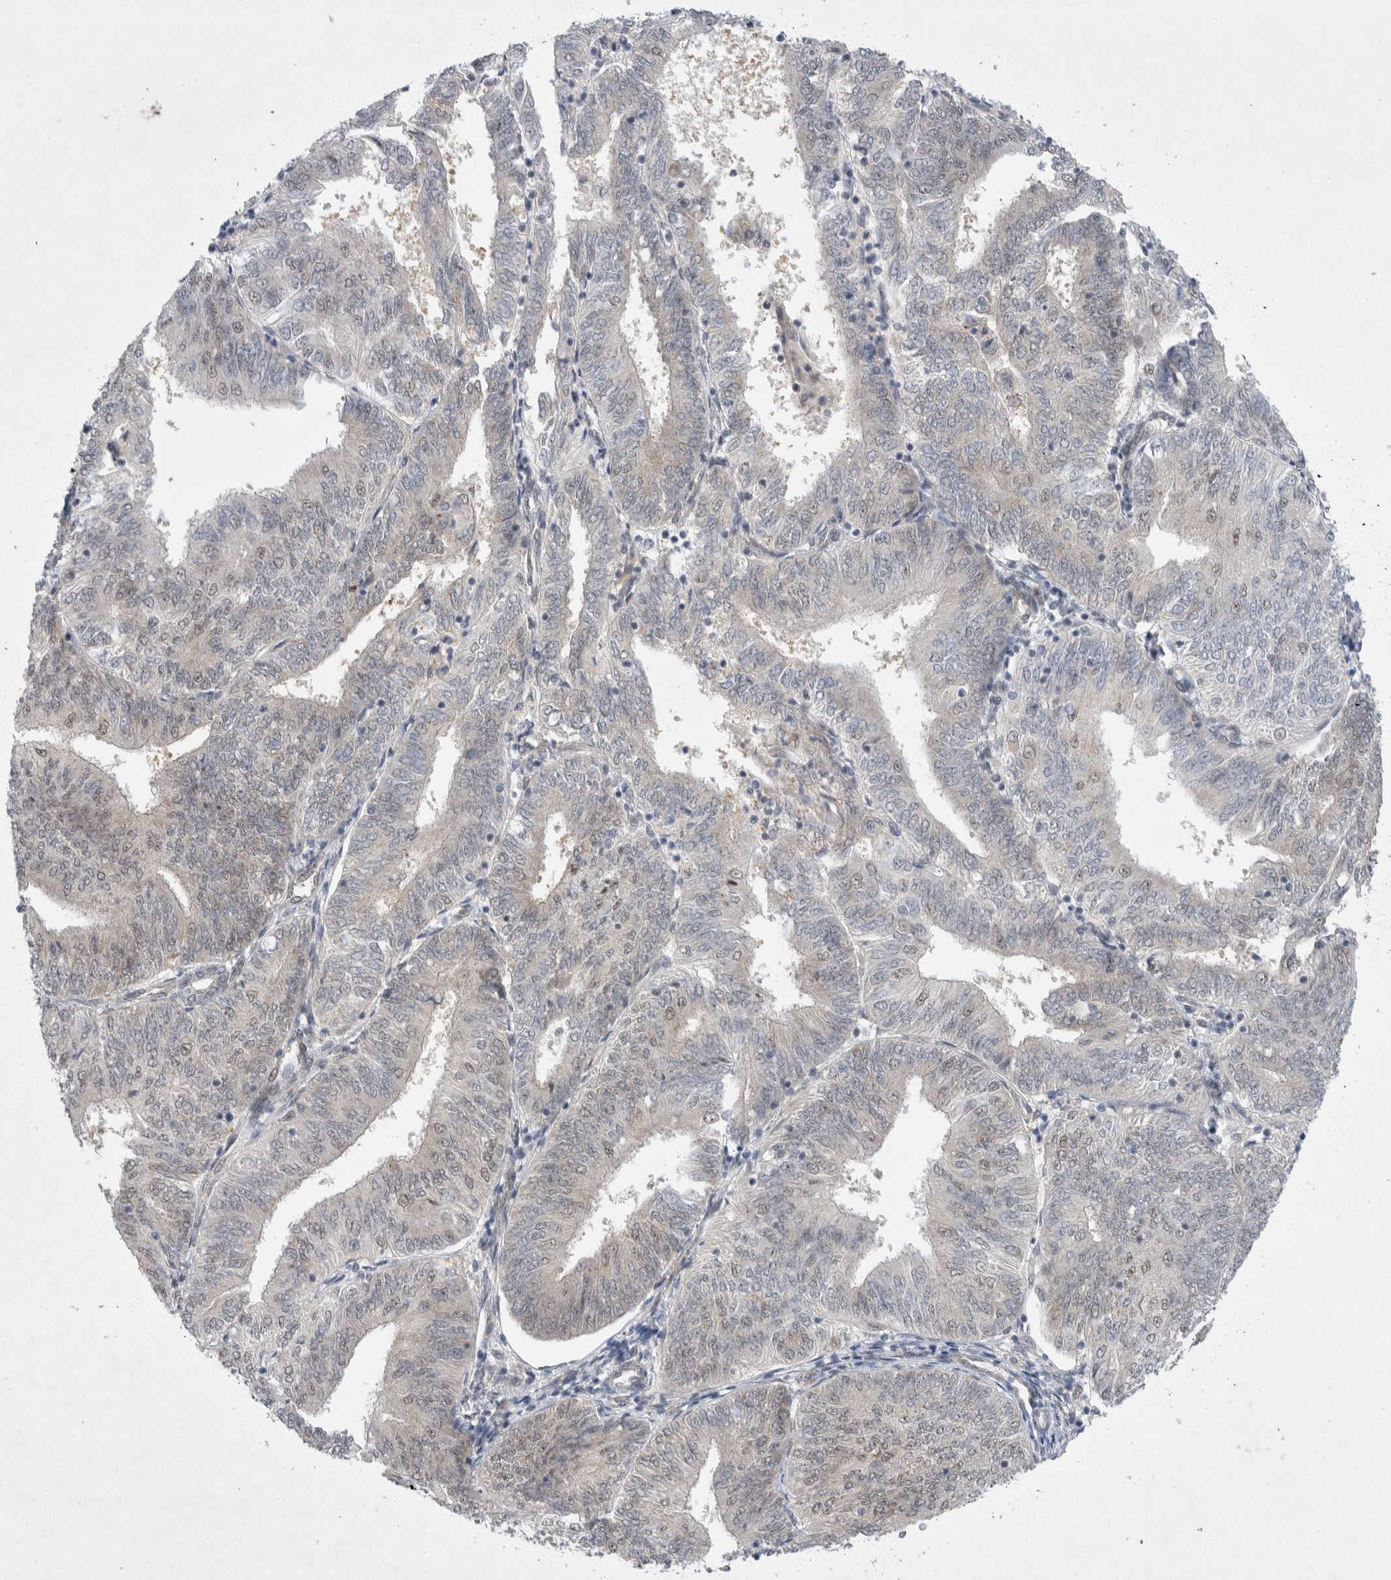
{"staining": {"intensity": "negative", "quantity": "none", "location": "none"}, "tissue": "endometrial cancer", "cell_type": "Tumor cells", "image_type": "cancer", "snomed": [{"axis": "morphology", "description": "Adenocarcinoma, NOS"}, {"axis": "topography", "description": "Endometrium"}], "caption": "High power microscopy histopathology image of an immunohistochemistry histopathology image of endometrial cancer, revealing no significant positivity in tumor cells.", "gene": "WIPF2", "patient": {"sex": "female", "age": 58}}